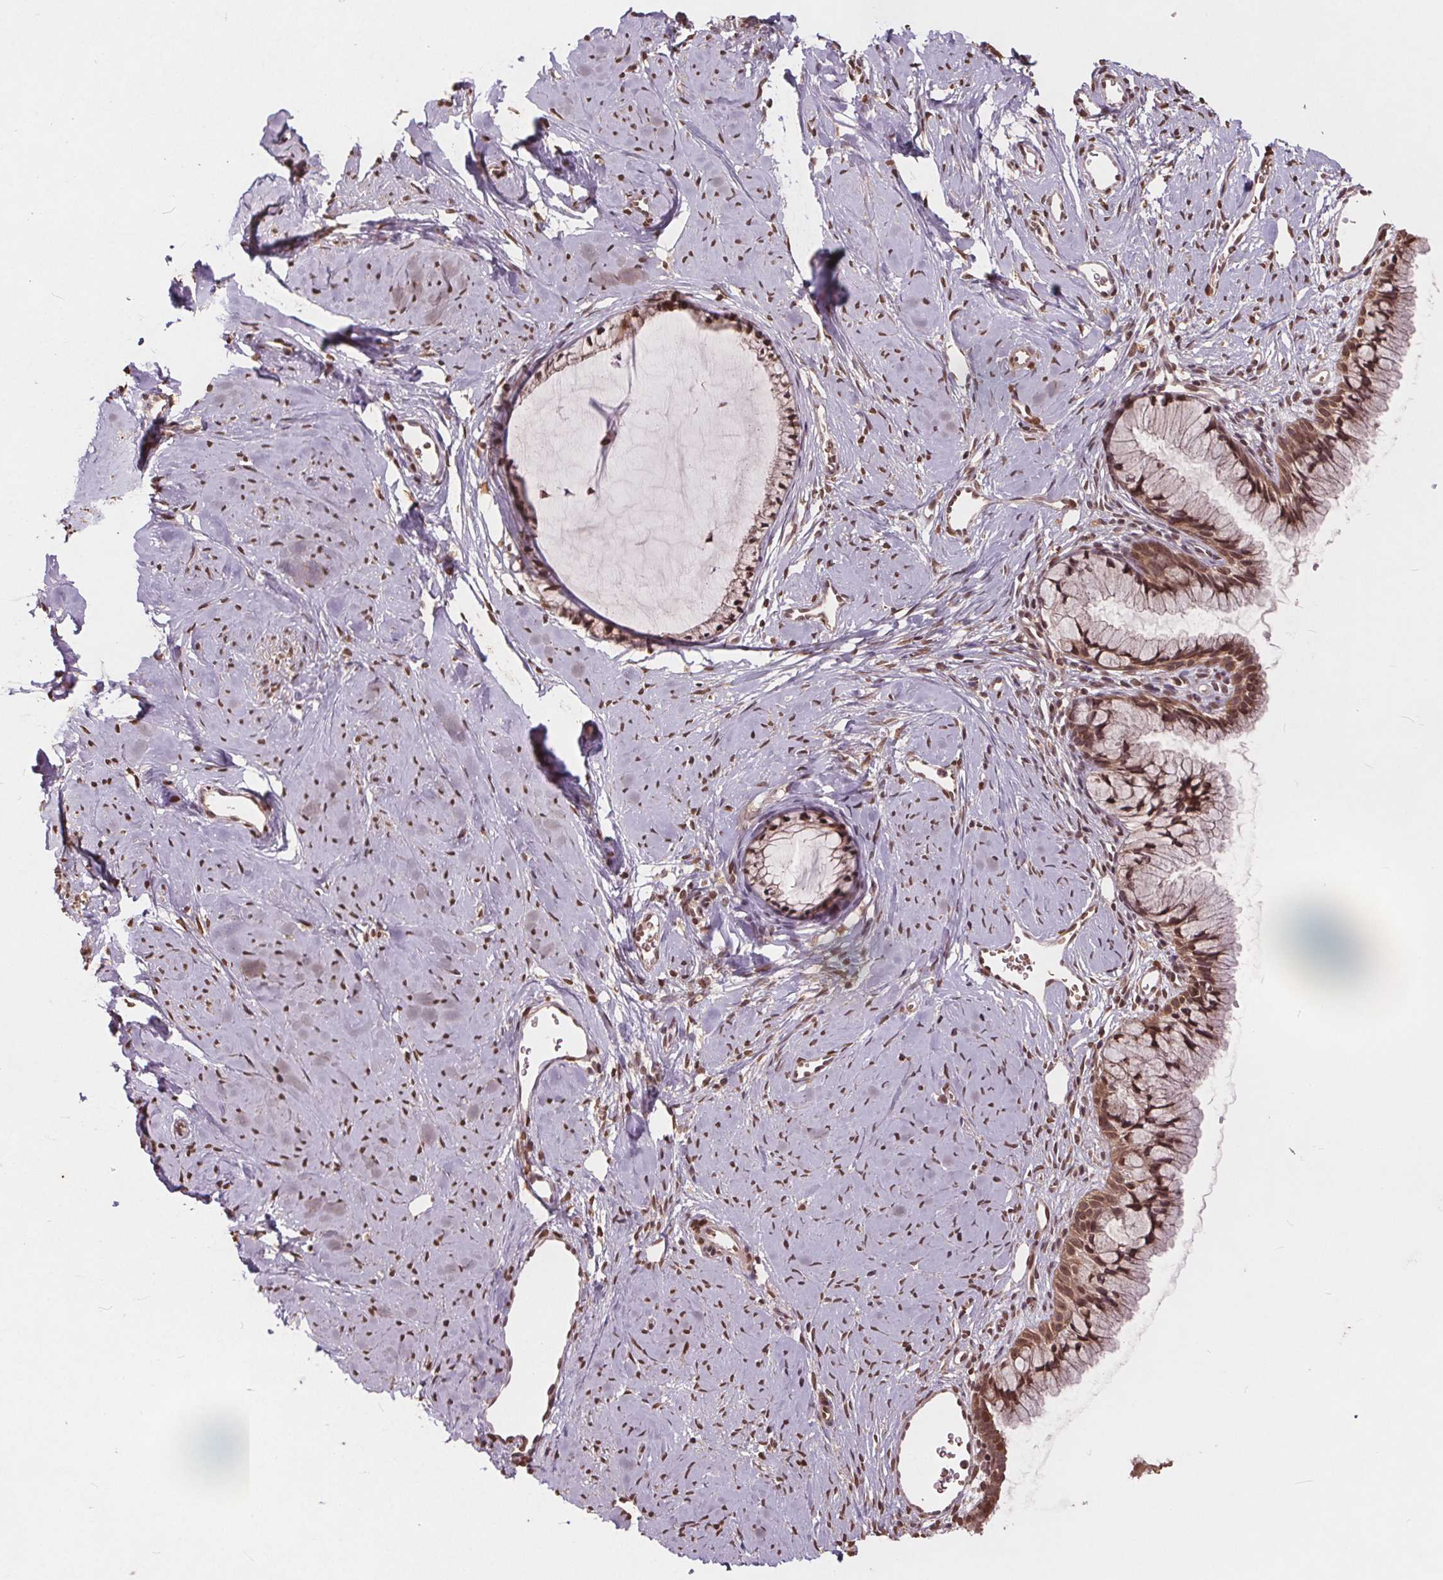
{"staining": {"intensity": "strong", "quantity": ">75%", "location": "cytoplasmic/membranous,nuclear"}, "tissue": "cervix", "cell_type": "Glandular cells", "image_type": "normal", "snomed": [{"axis": "morphology", "description": "Normal tissue, NOS"}, {"axis": "topography", "description": "Cervix"}], "caption": "Normal cervix shows strong cytoplasmic/membranous,nuclear staining in approximately >75% of glandular cells (brown staining indicates protein expression, while blue staining denotes nuclei)..", "gene": "HIF1AN", "patient": {"sex": "female", "age": 40}}